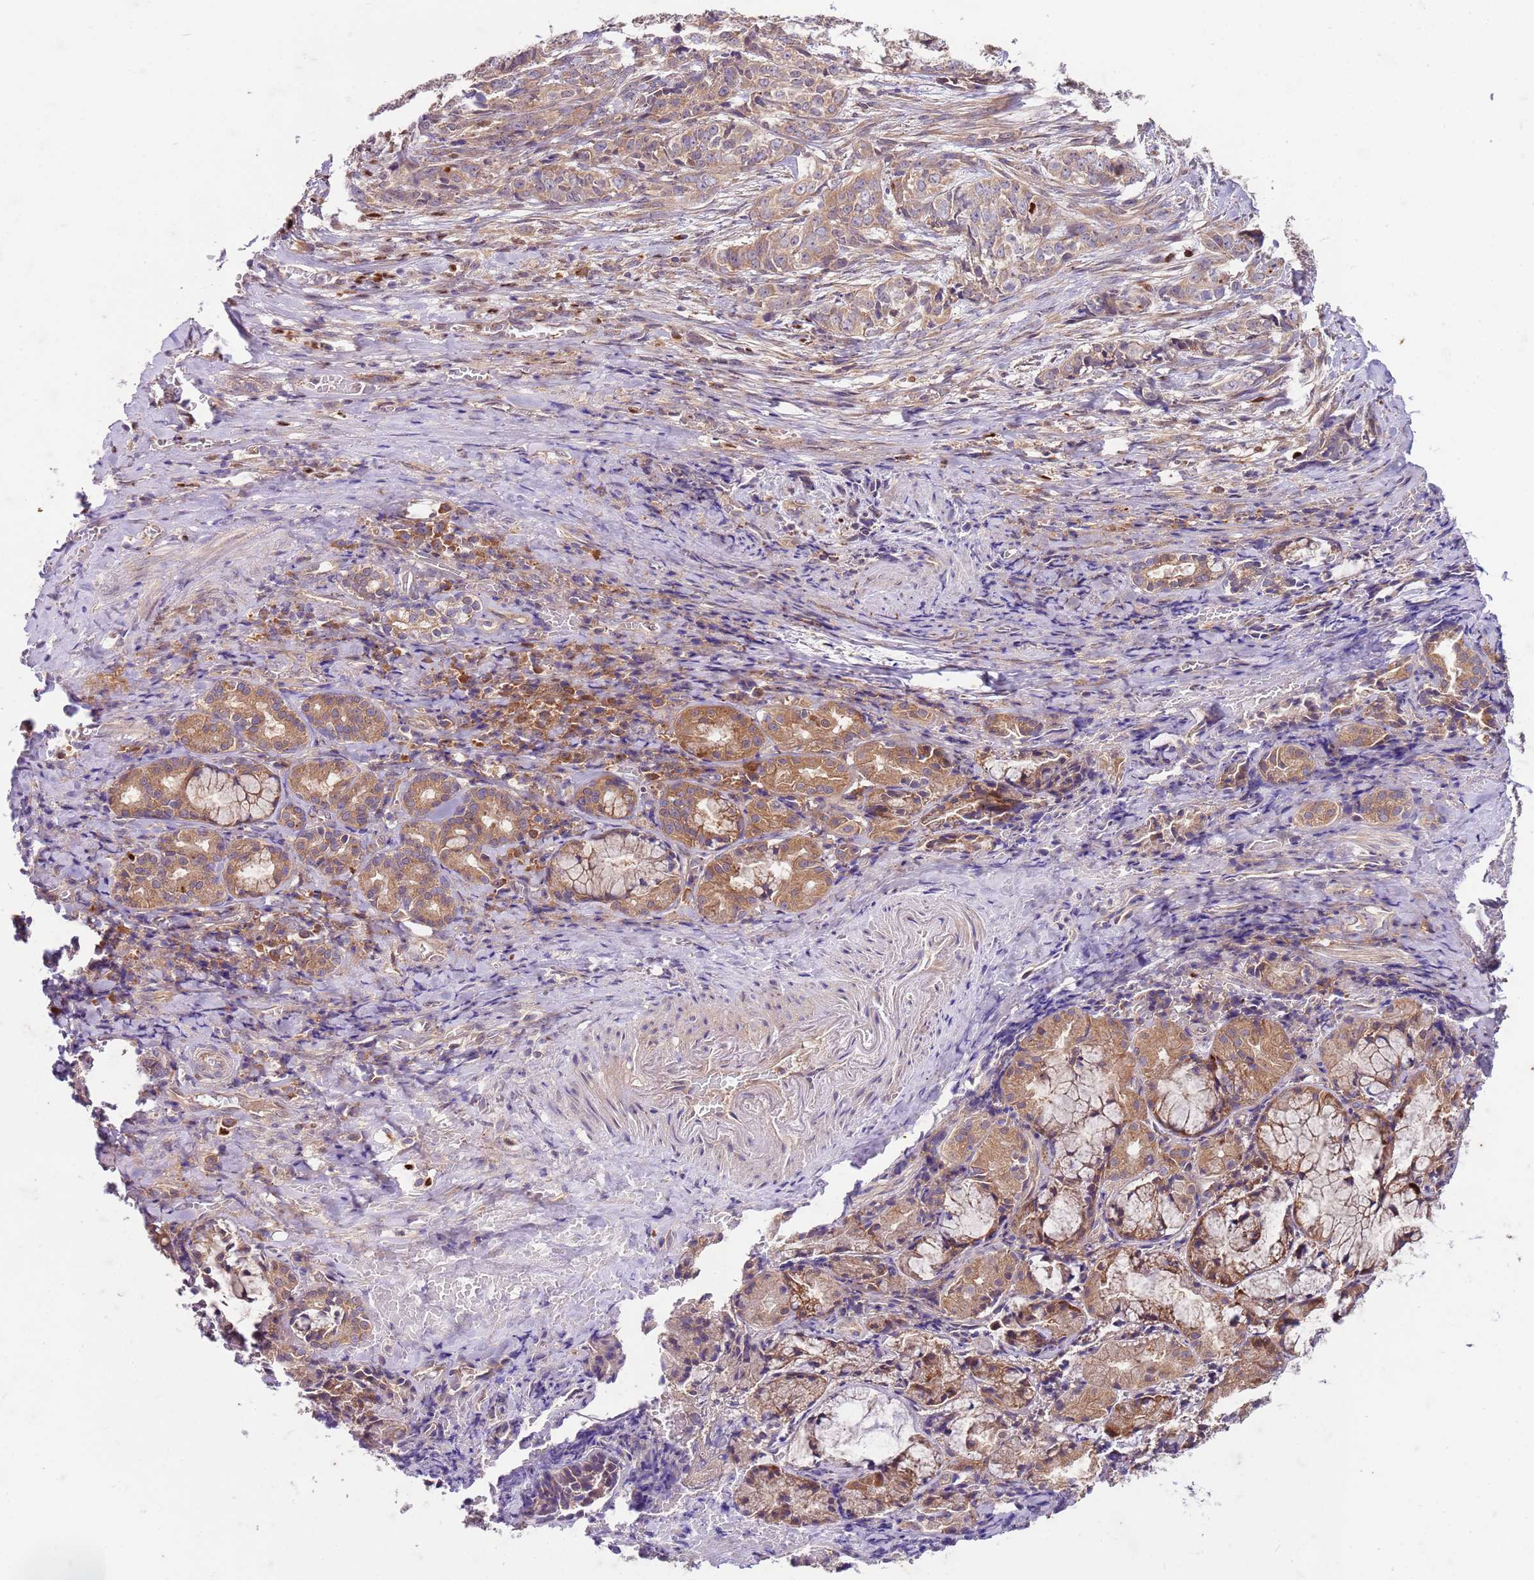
{"staining": {"intensity": "negative", "quantity": "none", "location": "none"}, "tissue": "adipose tissue", "cell_type": "Adipocytes", "image_type": "normal", "snomed": [{"axis": "morphology", "description": "Normal tissue, NOS"}, {"axis": "morphology", "description": "Basal cell carcinoma"}, {"axis": "topography", "description": "Cartilage tissue"}, {"axis": "topography", "description": "Nasopharynx"}, {"axis": "topography", "description": "Oral tissue"}], "caption": "This photomicrograph is of benign adipose tissue stained with immunohistochemistry (IHC) to label a protein in brown with the nuclei are counter-stained blue. There is no positivity in adipocytes.", "gene": "OSBP", "patient": {"sex": "female", "age": 77}}